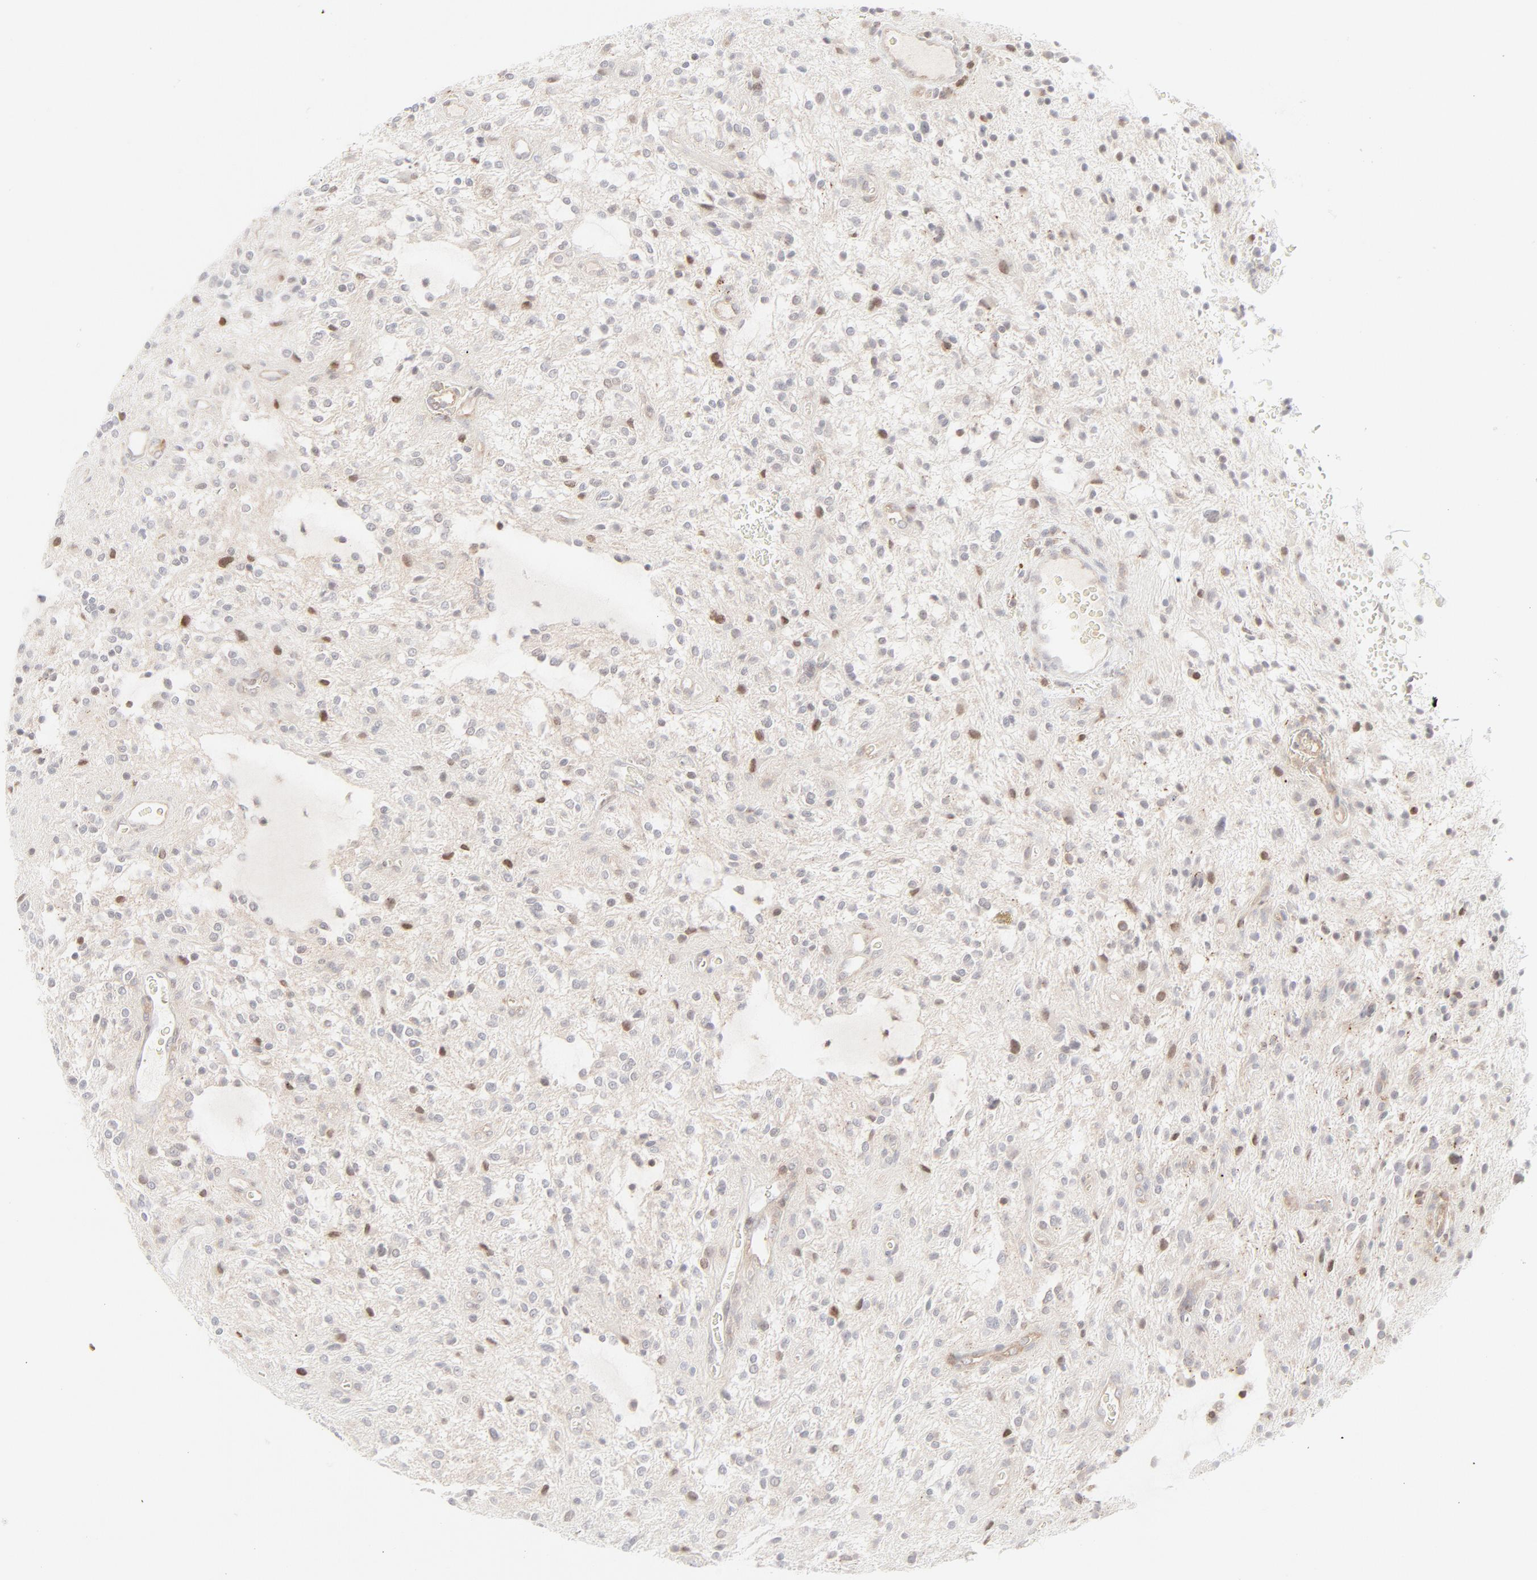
{"staining": {"intensity": "moderate", "quantity": "<25%", "location": "nuclear"}, "tissue": "glioma", "cell_type": "Tumor cells", "image_type": "cancer", "snomed": [{"axis": "morphology", "description": "Glioma, malignant, NOS"}, {"axis": "topography", "description": "Cerebellum"}], "caption": "Glioma stained with immunohistochemistry (IHC) exhibits moderate nuclear positivity in approximately <25% of tumor cells.", "gene": "PRKCB", "patient": {"sex": "female", "age": 10}}